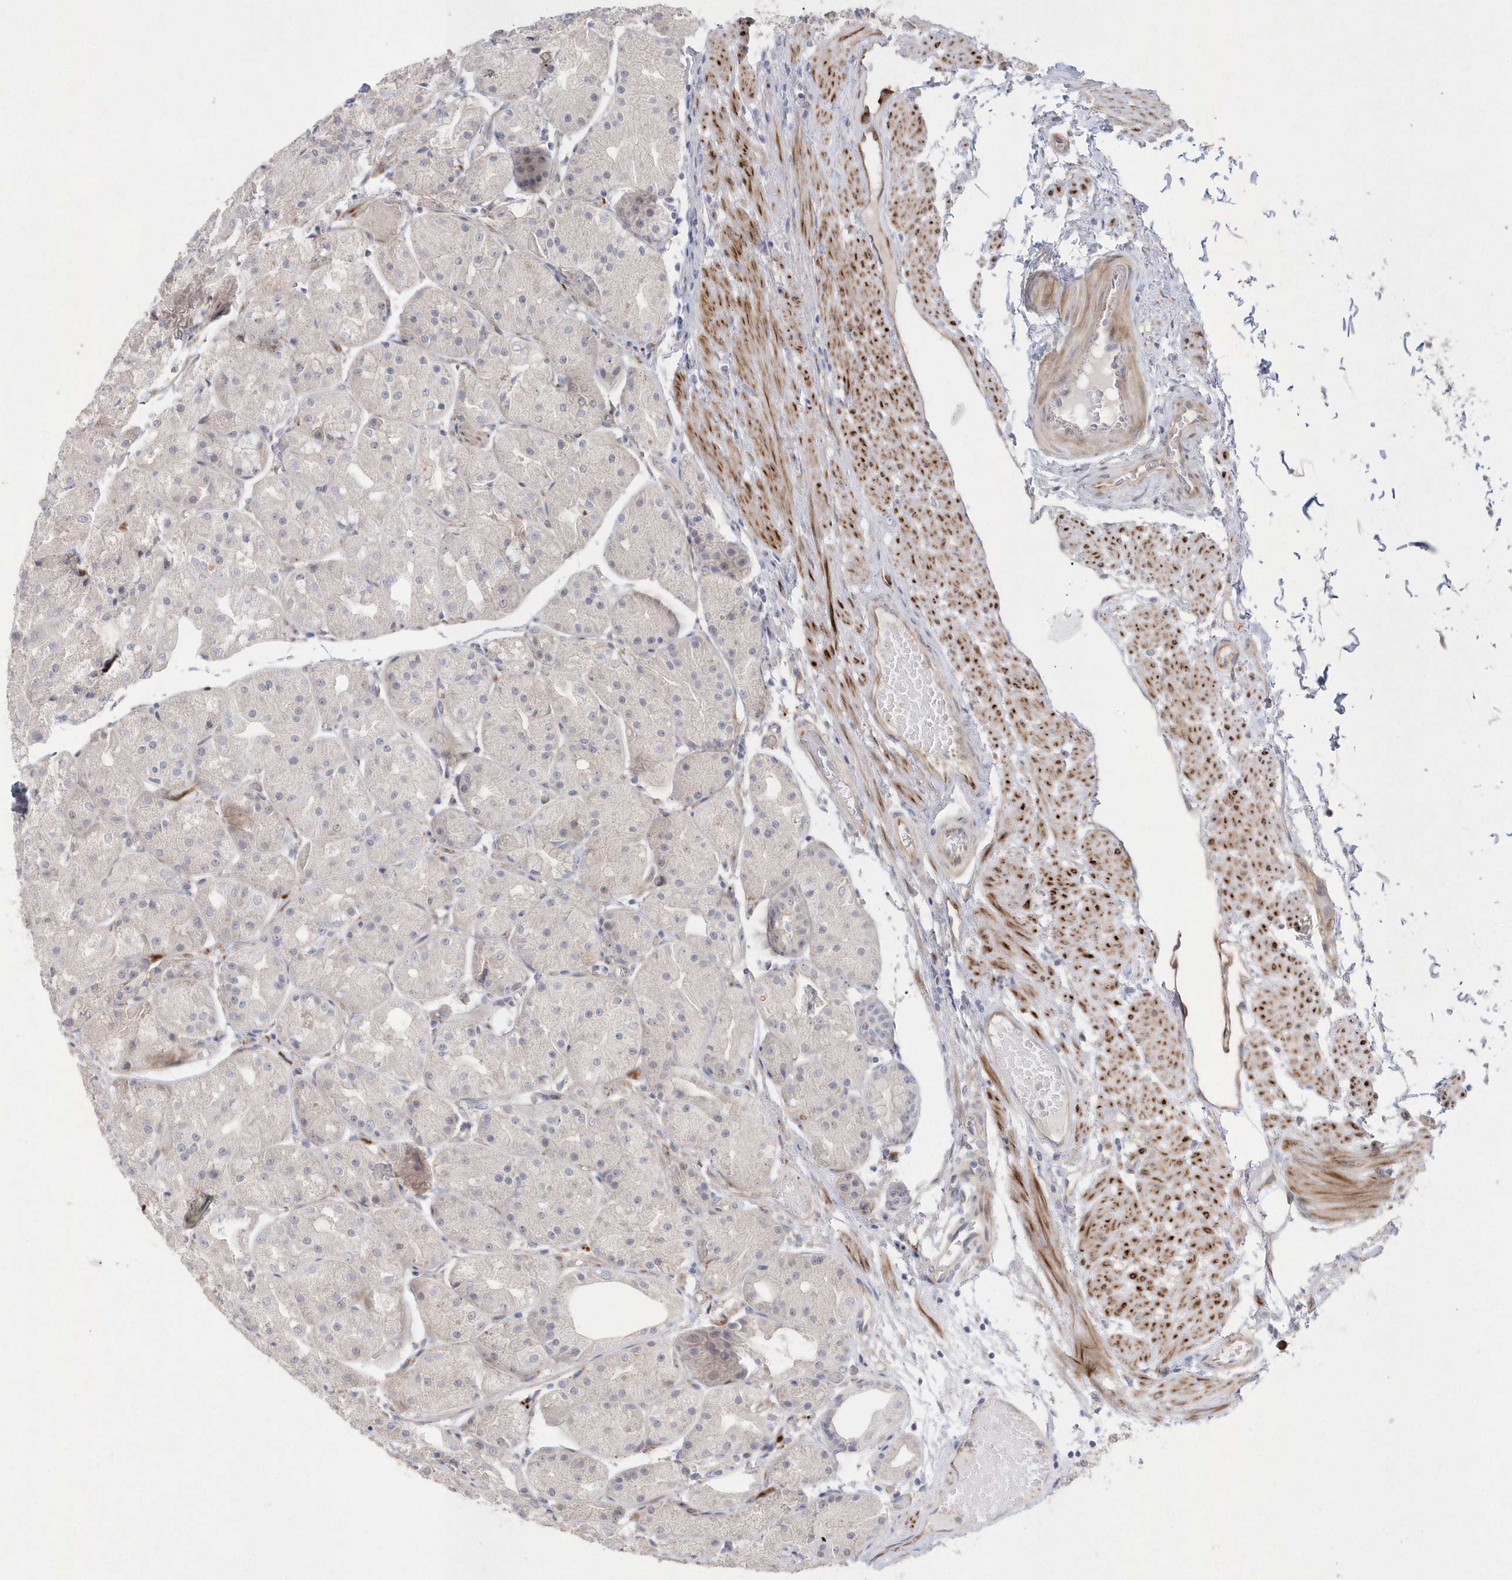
{"staining": {"intensity": "negative", "quantity": "none", "location": "none"}, "tissue": "stomach", "cell_type": "Glandular cells", "image_type": "normal", "snomed": [{"axis": "morphology", "description": "Normal tissue, NOS"}, {"axis": "topography", "description": "Stomach, upper"}], "caption": "Immunohistochemical staining of benign stomach displays no significant positivity in glandular cells. (Stains: DAB immunohistochemistry (IHC) with hematoxylin counter stain, Microscopy: brightfield microscopy at high magnification).", "gene": "TMEM132B", "patient": {"sex": "male", "age": 72}}